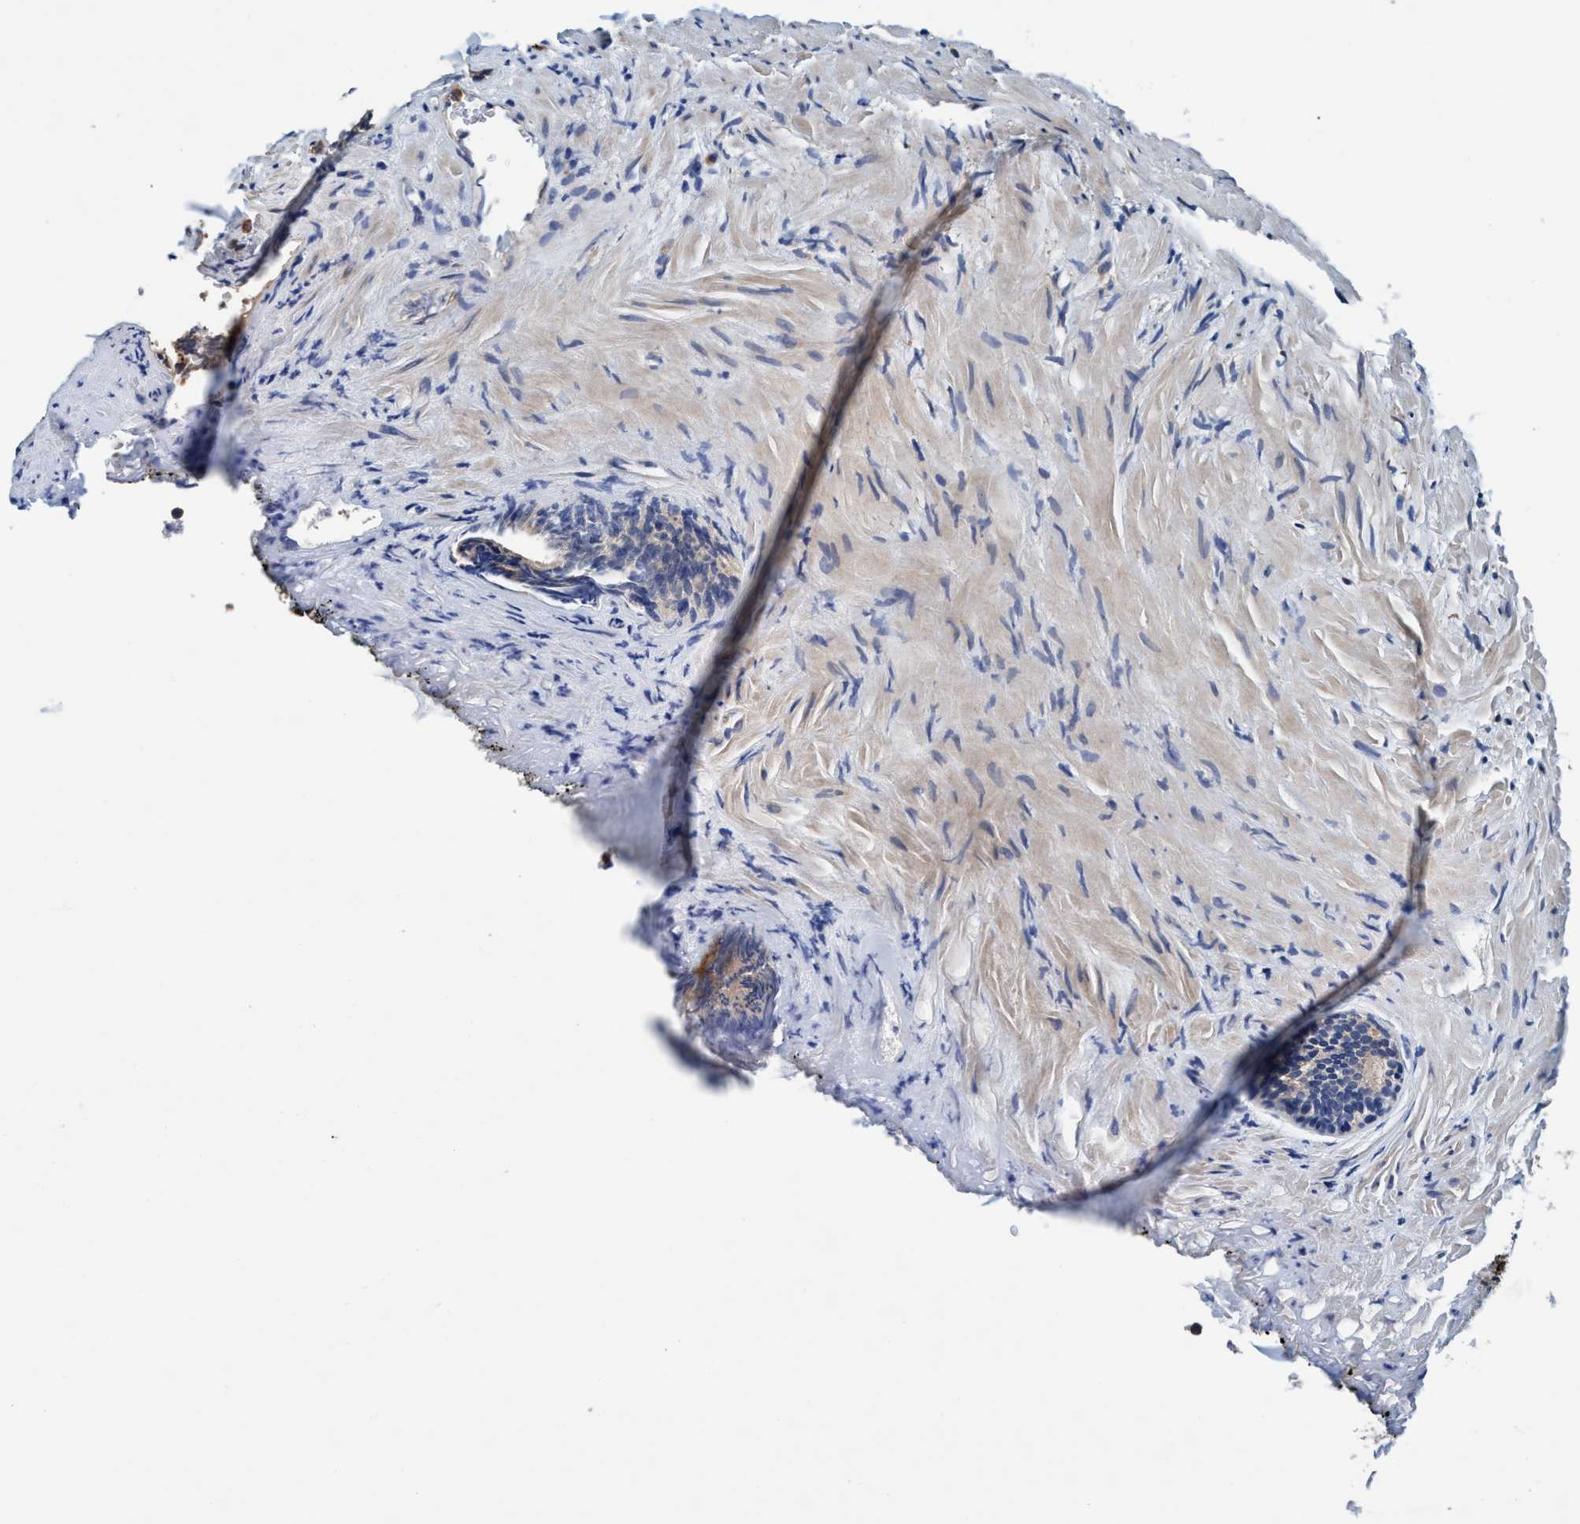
{"staining": {"intensity": "weak", "quantity": ">75%", "location": "cytoplasmic/membranous"}, "tissue": "prostate", "cell_type": "Glandular cells", "image_type": "normal", "snomed": [{"axis": "morphology", "description": "Normal tissue, NOS"}, {"axis": "topography", "description": "Prostate"}], "caption": "A photomicrograph showing weak cytoplasmic/membranous staining in approximately >75% of glandular cells in normal prostate, as visualized by brown immunohistochemical staining.", "gene": "ENDOG", "patient": {"sex": "male", "age": 76}}